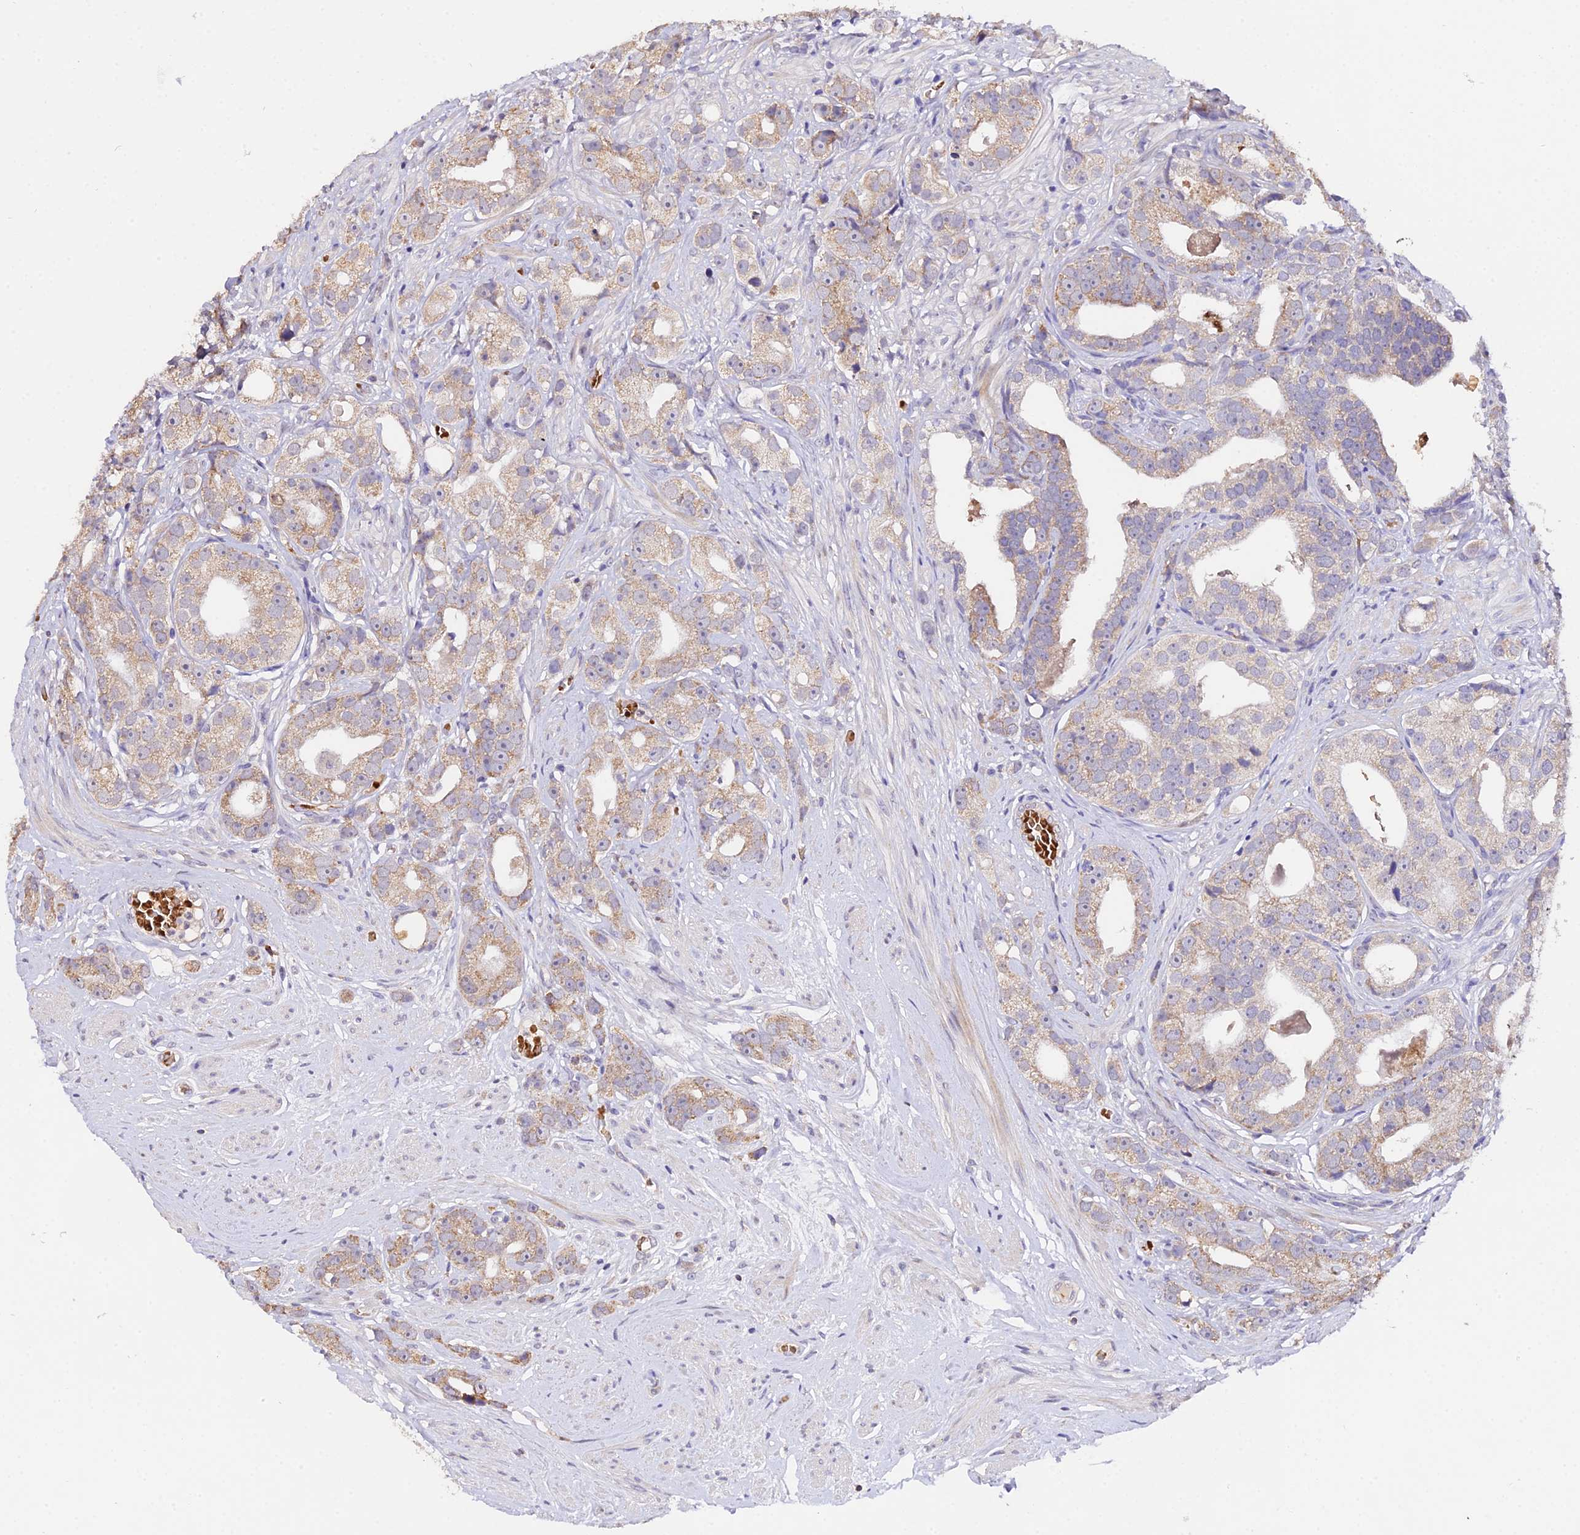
{"staining": {"intensity": "moderate", "quantity": "25%-75%", "location": "cytoplasmic/membranous"}, "tissue": "prostate cancer", "cell_type": "Tumor cells", "image_type": "cancer", "snomed": [{"axis": "morphology", "description": "Adenocarcinoma, High grade"}, {"axis": "topography", "description": "Prostate"}], "caption": "DAB (3,3'-diaminobenzidine) immunohistochemical staining of prostate cancer demonstrates moderate cytoplasmic/membranous protein expression in approximately 25%-75% of tumor cells. (Brightfield microscopy of DAB IHC at high magnification).", "gene": "WDR5B", "patient": {"sex": "male", "age": 71}}